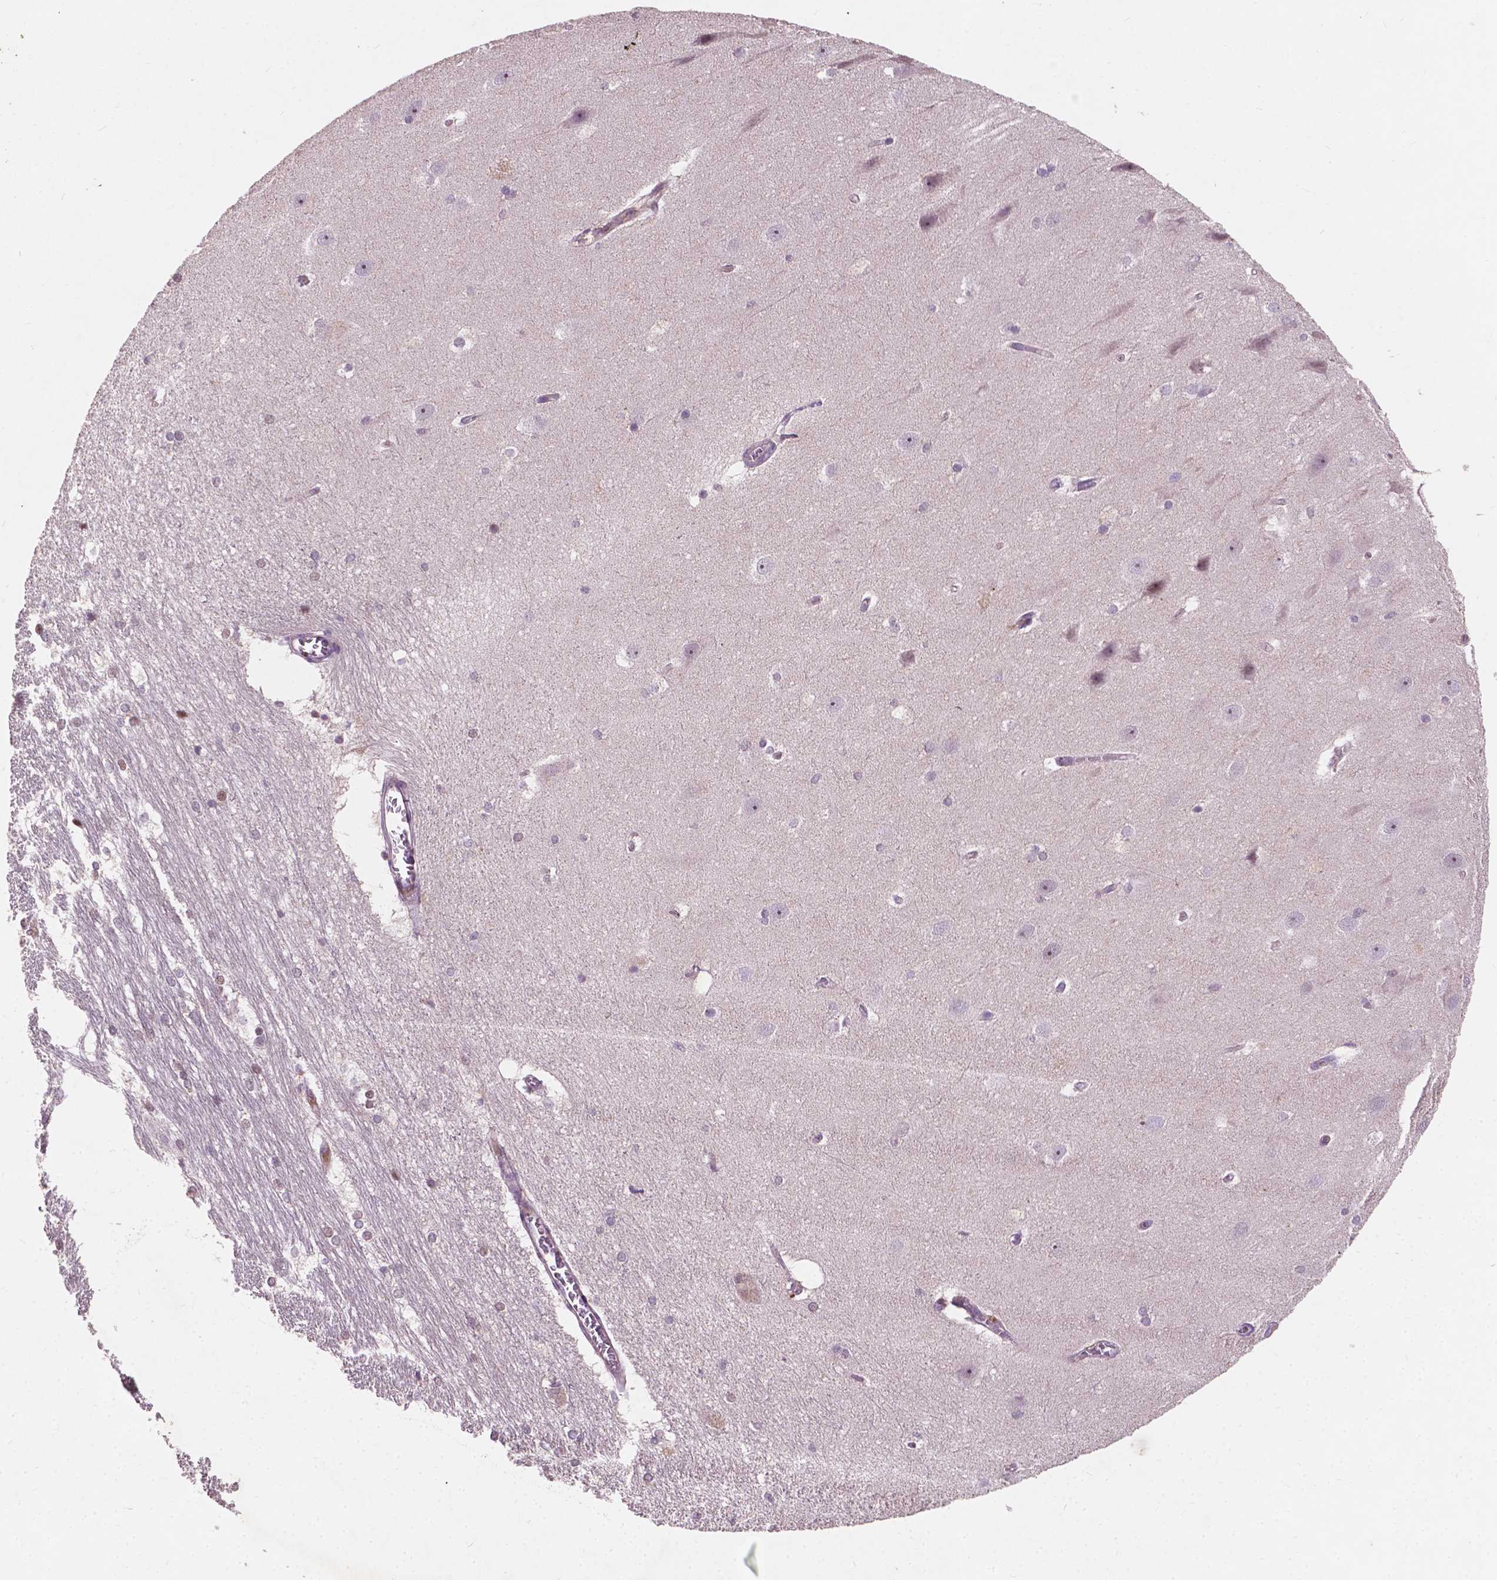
{"staining": {"intensity": "weak", "quantity": "<25%", "location": "nuclear"}, "tissue": "hippocampus", "cell_type": "Glial cells", "image_type": "normal", "snomed": [{"axis": "morphology", "description": "Normal tissue, NOS"}, {"axis": "topography", "description": "Cerebral cortex"}, {"axis": "topography", "description": "Hippocampus"}], "caption": "Immunohistochemistry (IHC) histopathology image of normal hippocampus: hippocampus stained with DAB displays no significant protein staining in glial cells. The staining is performed using DAB (3,3'-diaminobenzidine) brown chromogen with nuclei counter-stained in using hematoxylin.", "gene": "DUSP16", "patient": {"sex": "female", "age": 19}}